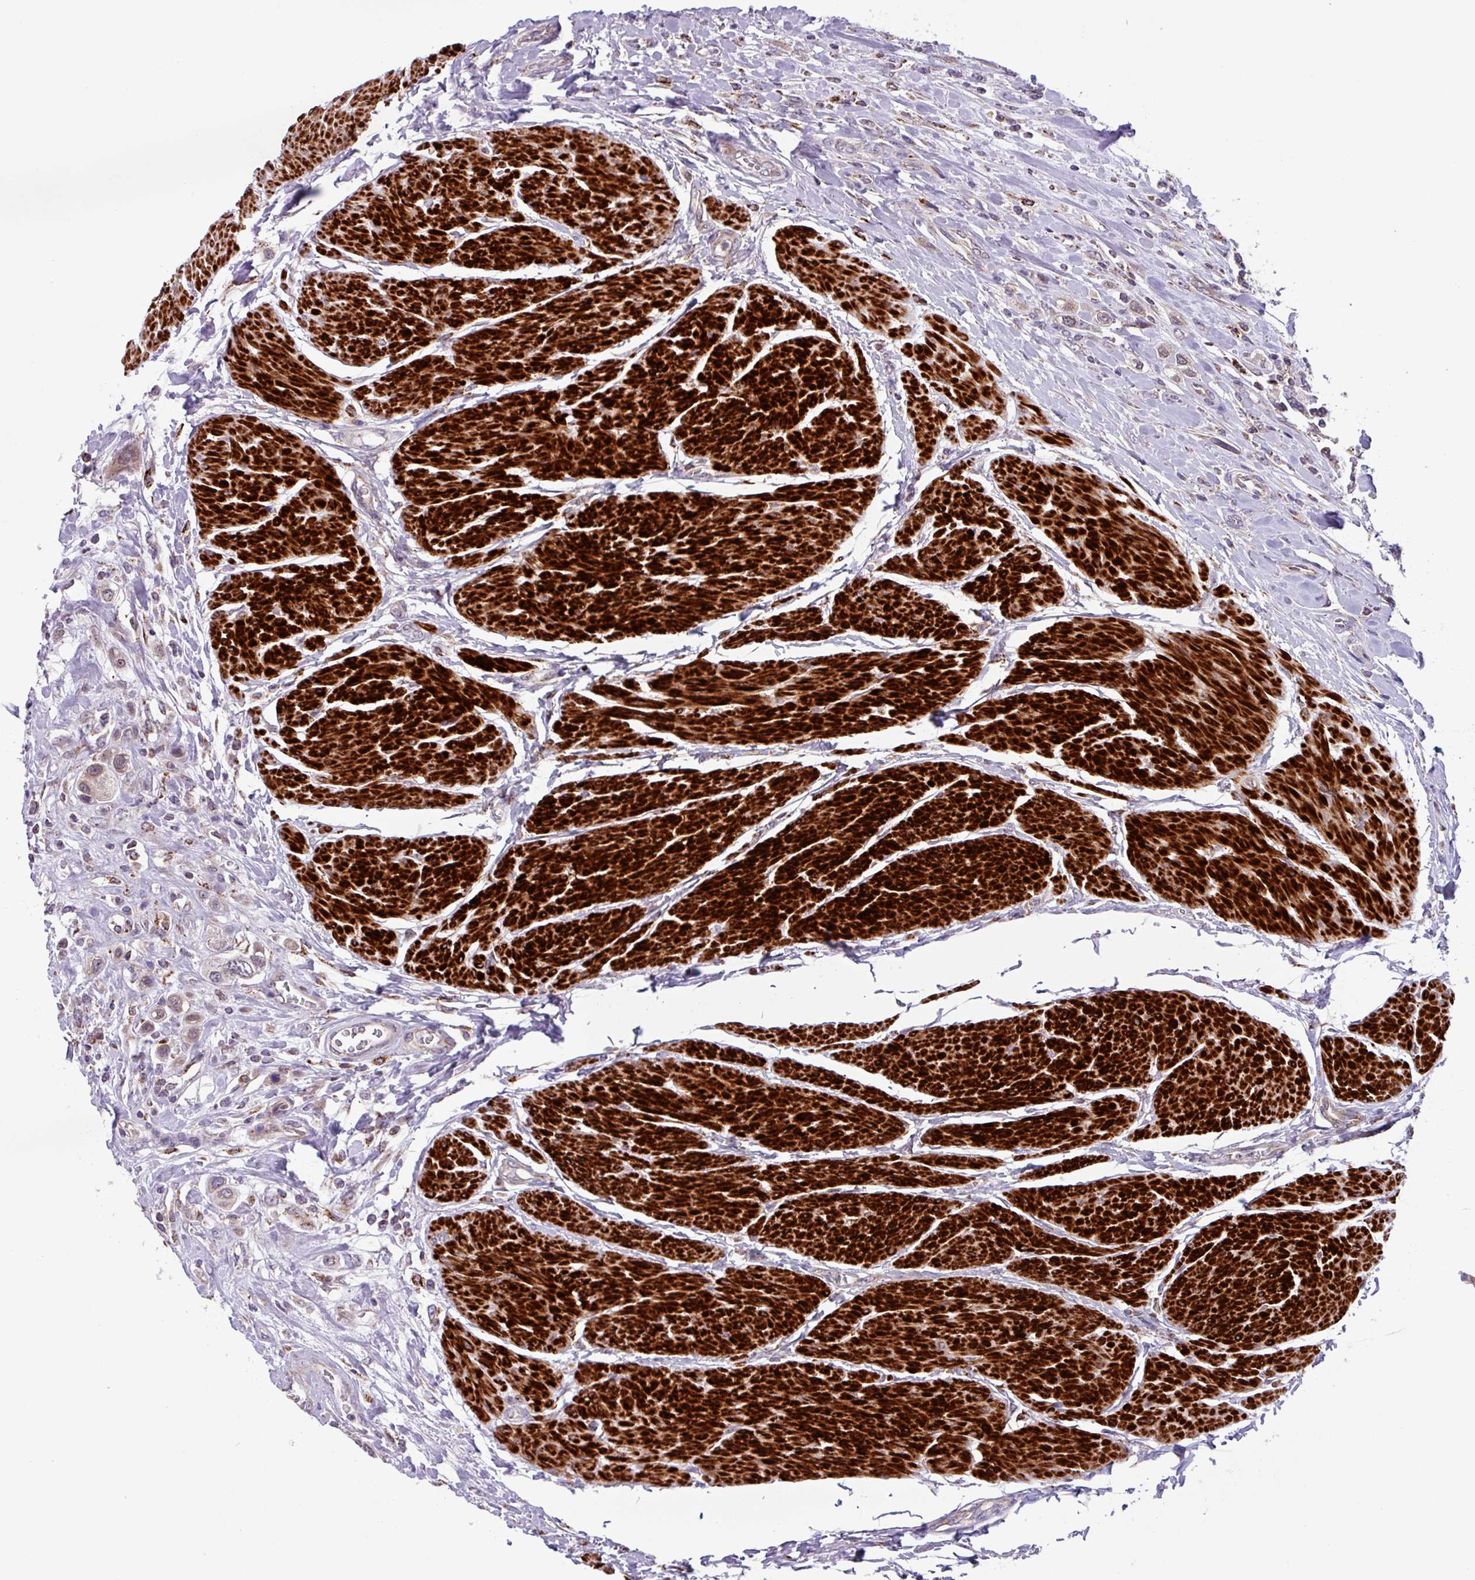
{"staining": {"intensity": "weak", "quantity": "25%-75%", "location": "cytoplasmic/membranous"}, "tissue": "urothelial cancer", "cell_type": "Tumor cells", "image_type": "cancer", "snomed": [{"axis": "morphology", "description": "Urothelial carcinoma, High grade"}, {"axis": "topography", "description": "Urinary bladder"}], "caption": "Immunohistochemical staining of human urothelial cancer displays low levels of weak cytoplasmic/membranous protein positivity in approximately 25%-75% of tumor cells.", "gene": "AKIRIN1", "patient": {"sex": "male", "age": 50}}